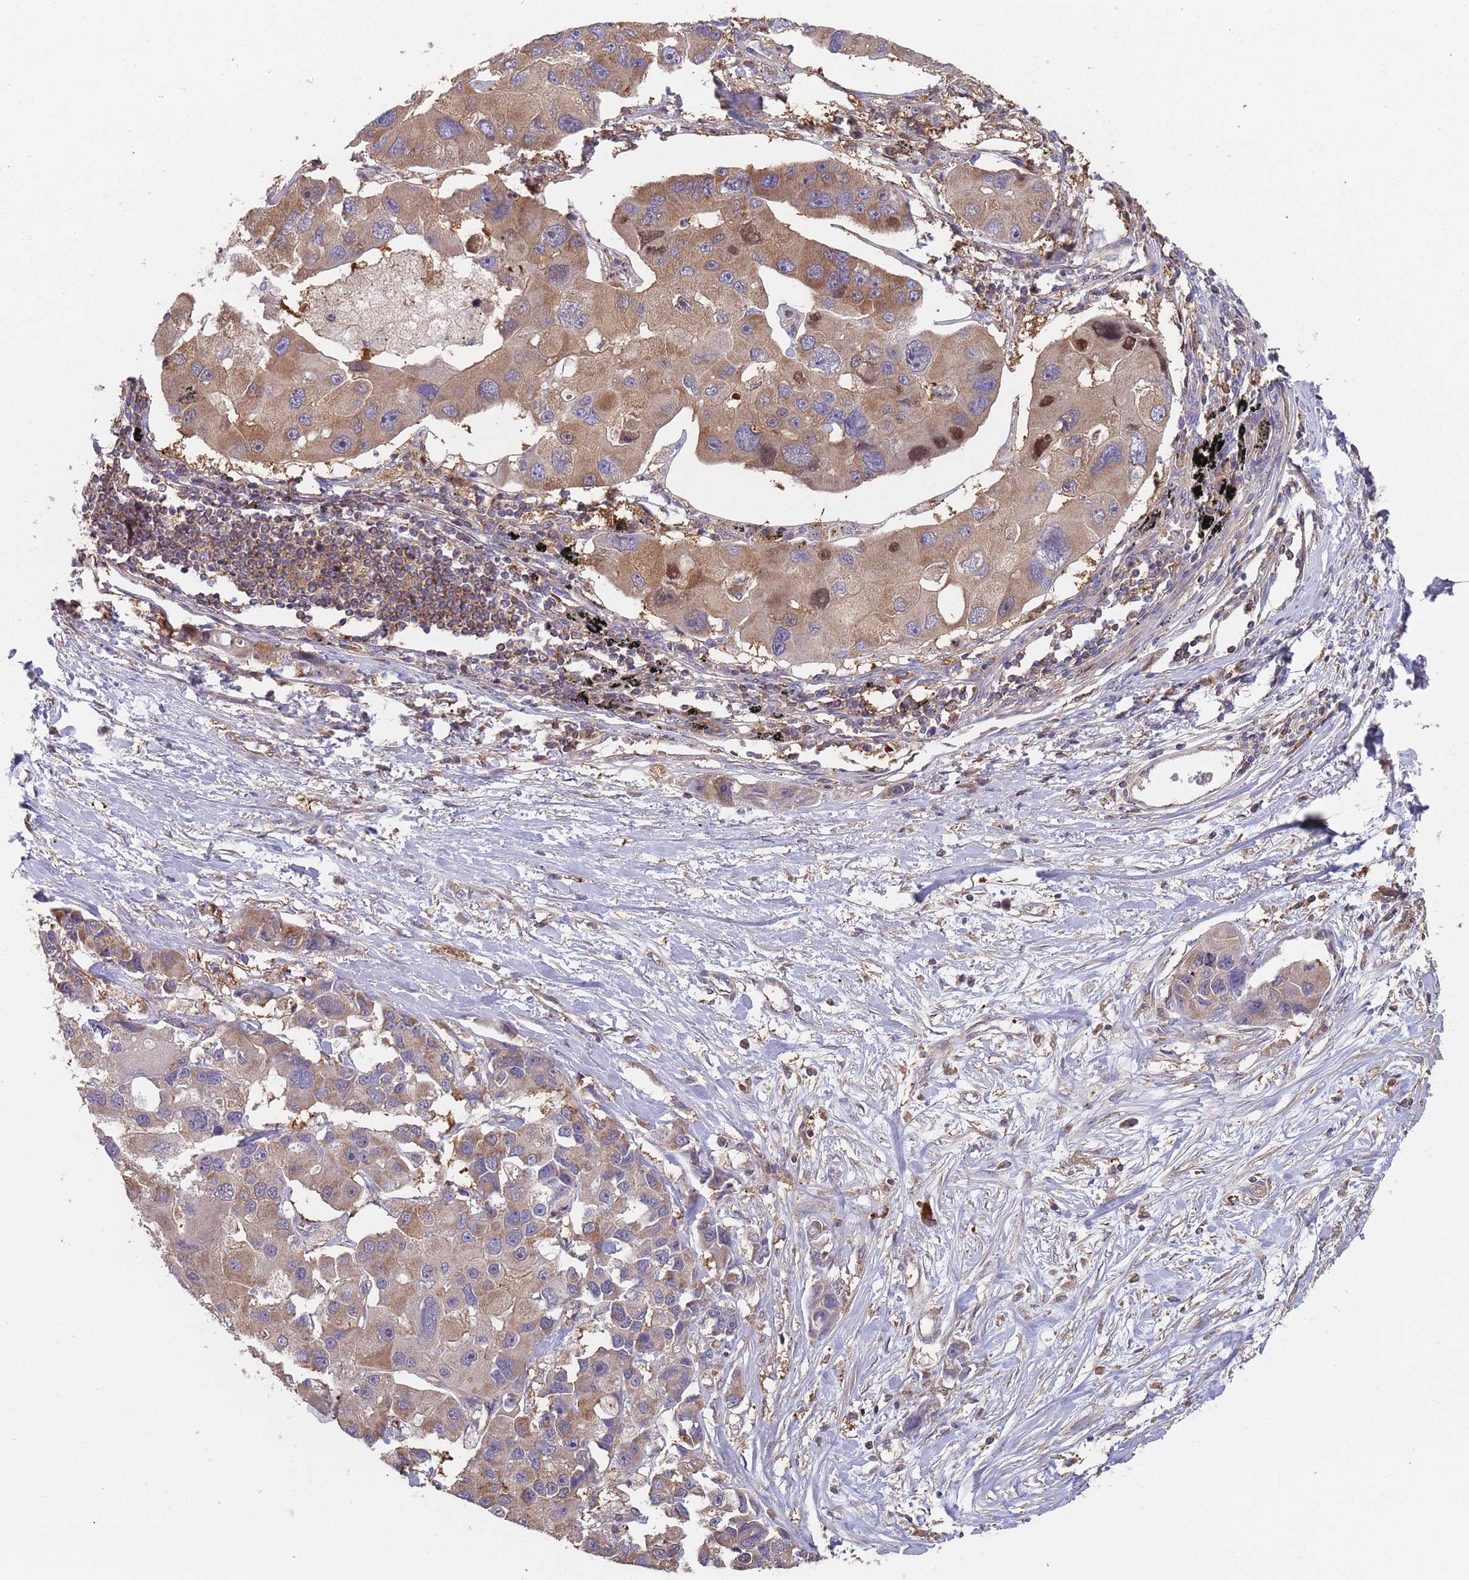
{"staining": {"intensity": "moderate", "quantity": ">75%", "location": "cytoplasmic/membranous"}, "tissue": "lung cancer", "cell_type": "Tumor cells", "image_type": "cancer", "snomed": [{"axis": "morphology", "description": "Adenocarcinoma, NOS"}, {"axis": "topography", "description": "Lung"}], "caption": "Brown immunohistochemical staining in adenocarcinoma (lung) reveals moderate cytoplasmic/membranous positivity in about >75% of tumor cells.", "gene": "GDI2", "patient": {"sex": "female", "age": 54}}